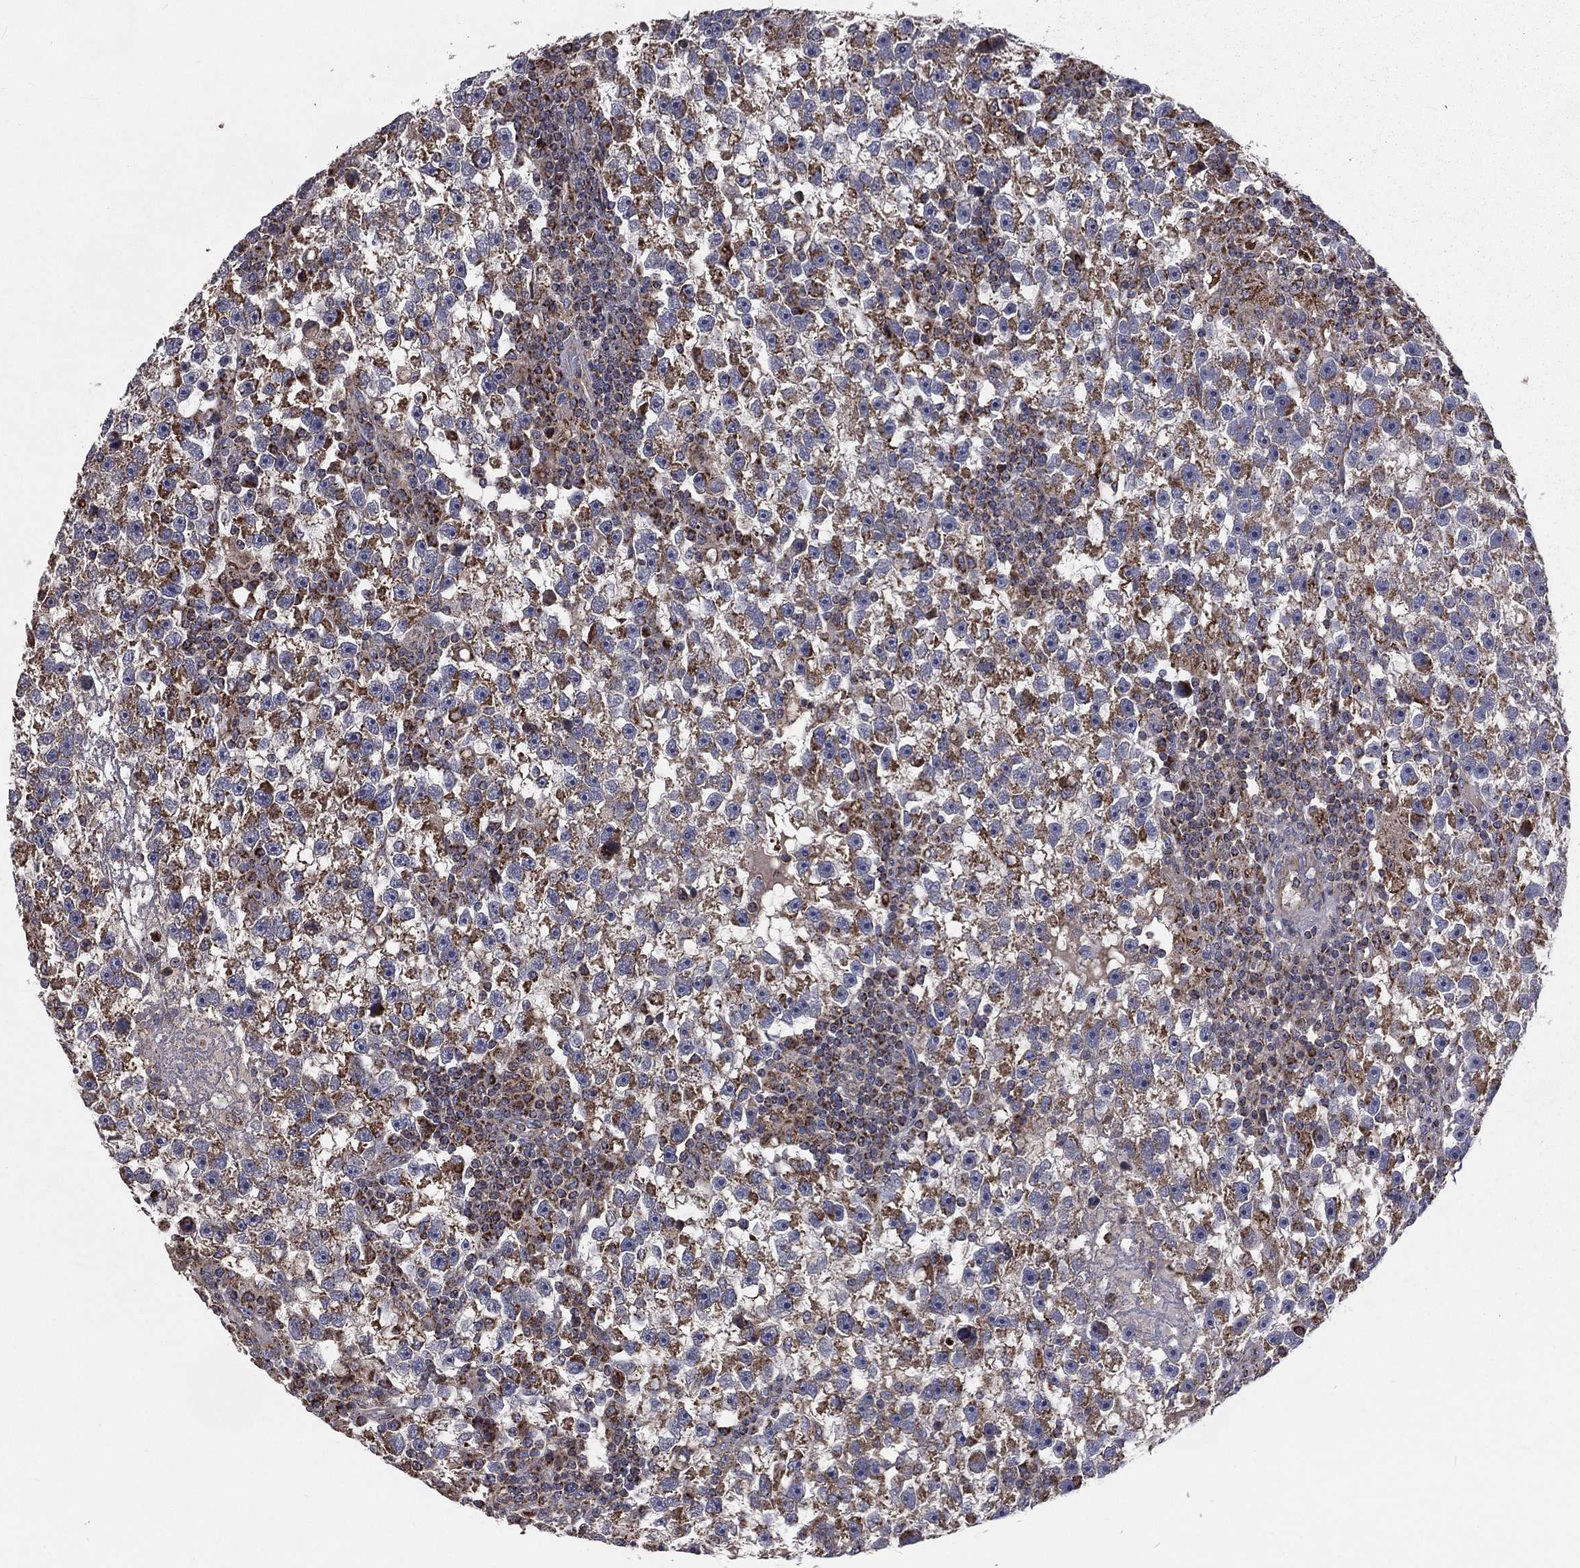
{"staining": {"intensity": "moderate", "quantity": ">75%", "location": "cytoplasmic/membranous"}, "tissue": "testis cancer", "cell_type": "Tumor cells", "image_type": "cancer", "snomed": [{"axis": "morphology", "description": "Seminoma, NOS"}, {"axis": "topography", "description": "Testis"}], "caption": "Moderate cytoplasmic/membranous expression is identified in approximately >75% of tumor cells in seminoma (testis). (IHC, brightfield microscopy, high magnification).", "gene": "GPD1", "patient": {"sex": "male", "age": 47}}